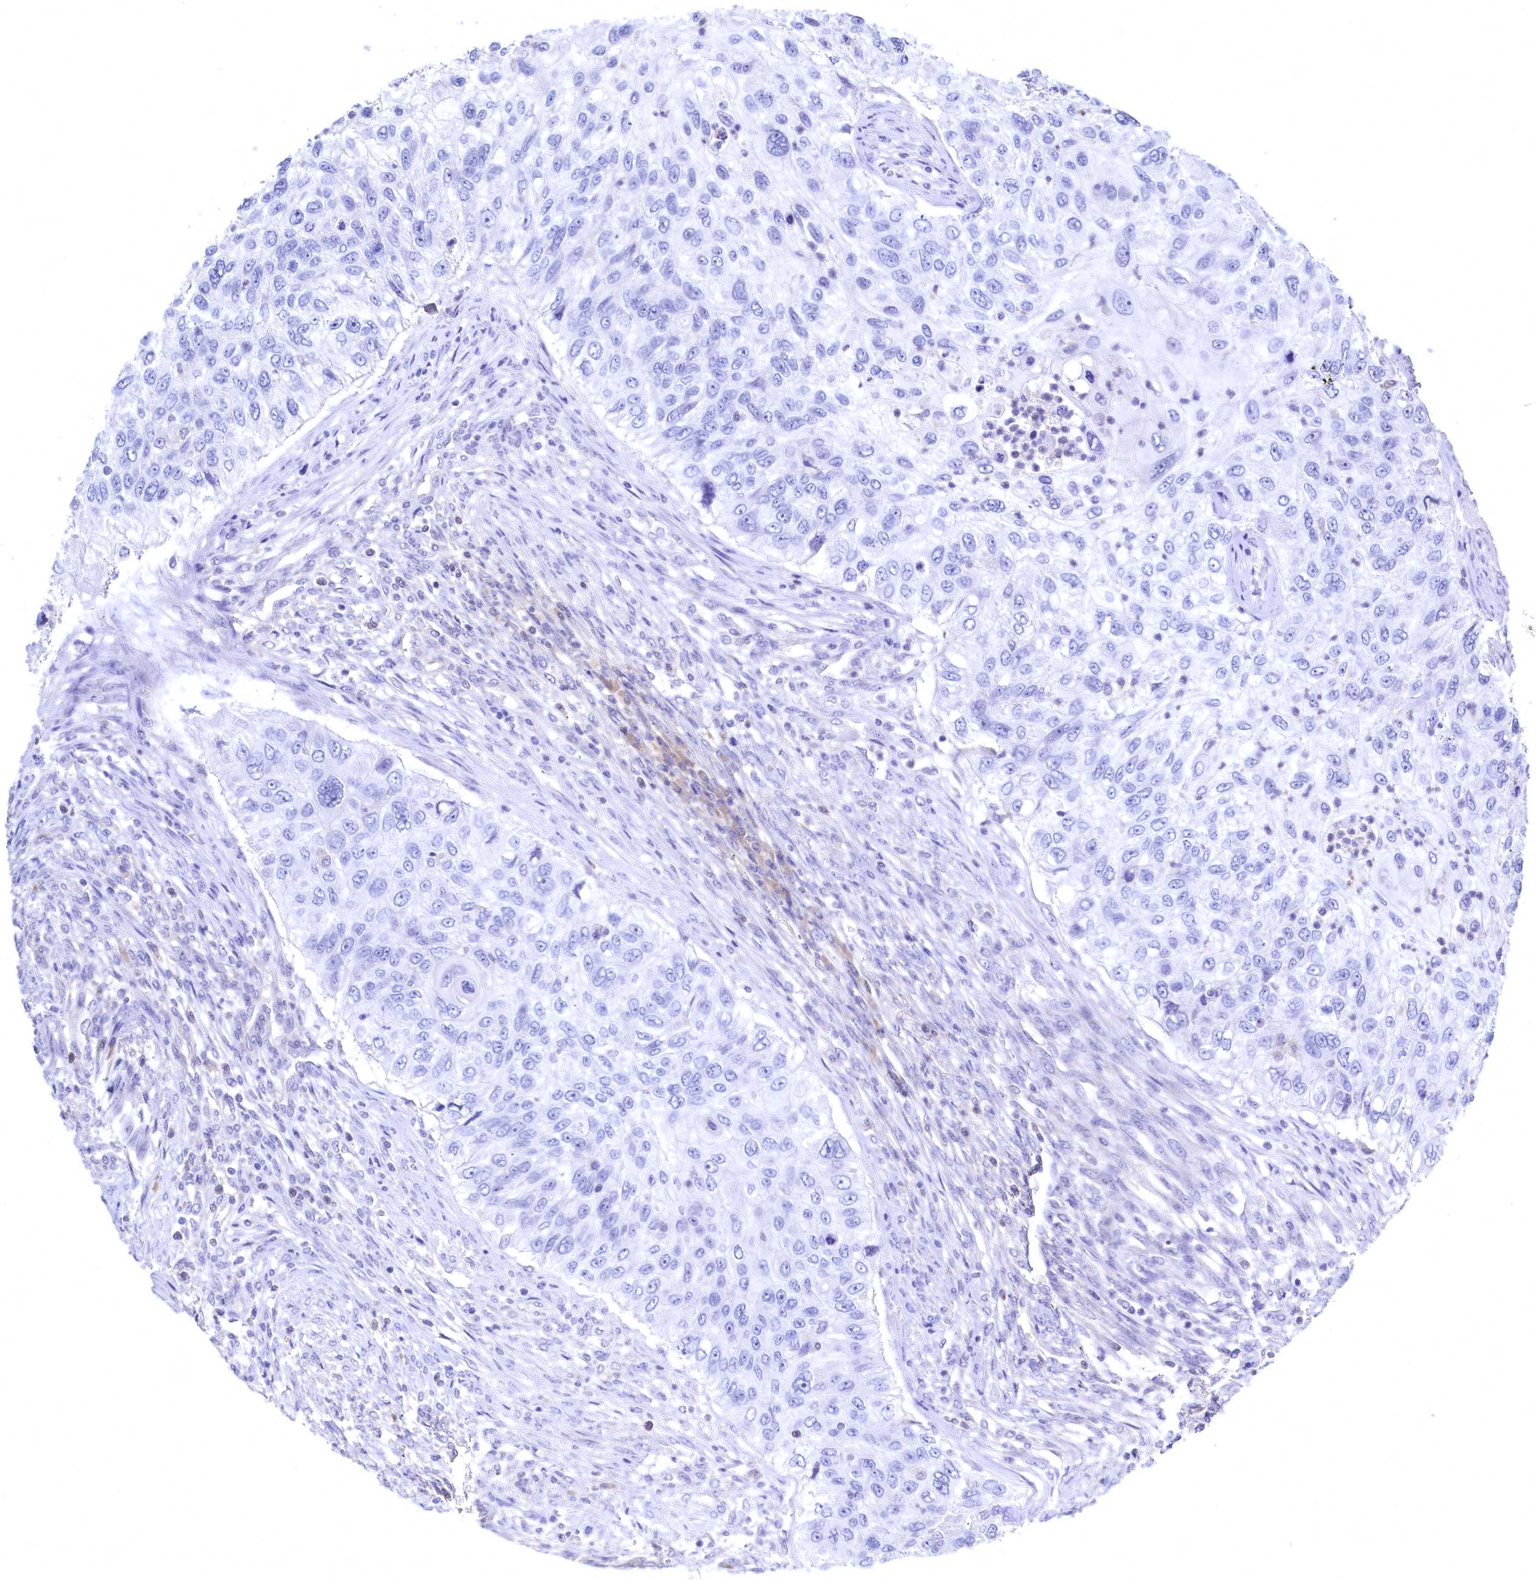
{"staining": {"intensity": "negative", "quantity": "none", "location": "none"}, "tissue": "urothelial cancer", "cell_type": "Tumor cells", "image_type": "cancer", "snomed": [{"axis": "morphology", "description": "Urothelial carcinoma, High grade"}, {"axis": "topography", "description": "Urinary bladder"}], "caption": "Micrograph shows no significant protein staining in tumor cells of urothelial cancer.", "gene": "C11orf54", "patient": {"sex": "female", "age": 60}}